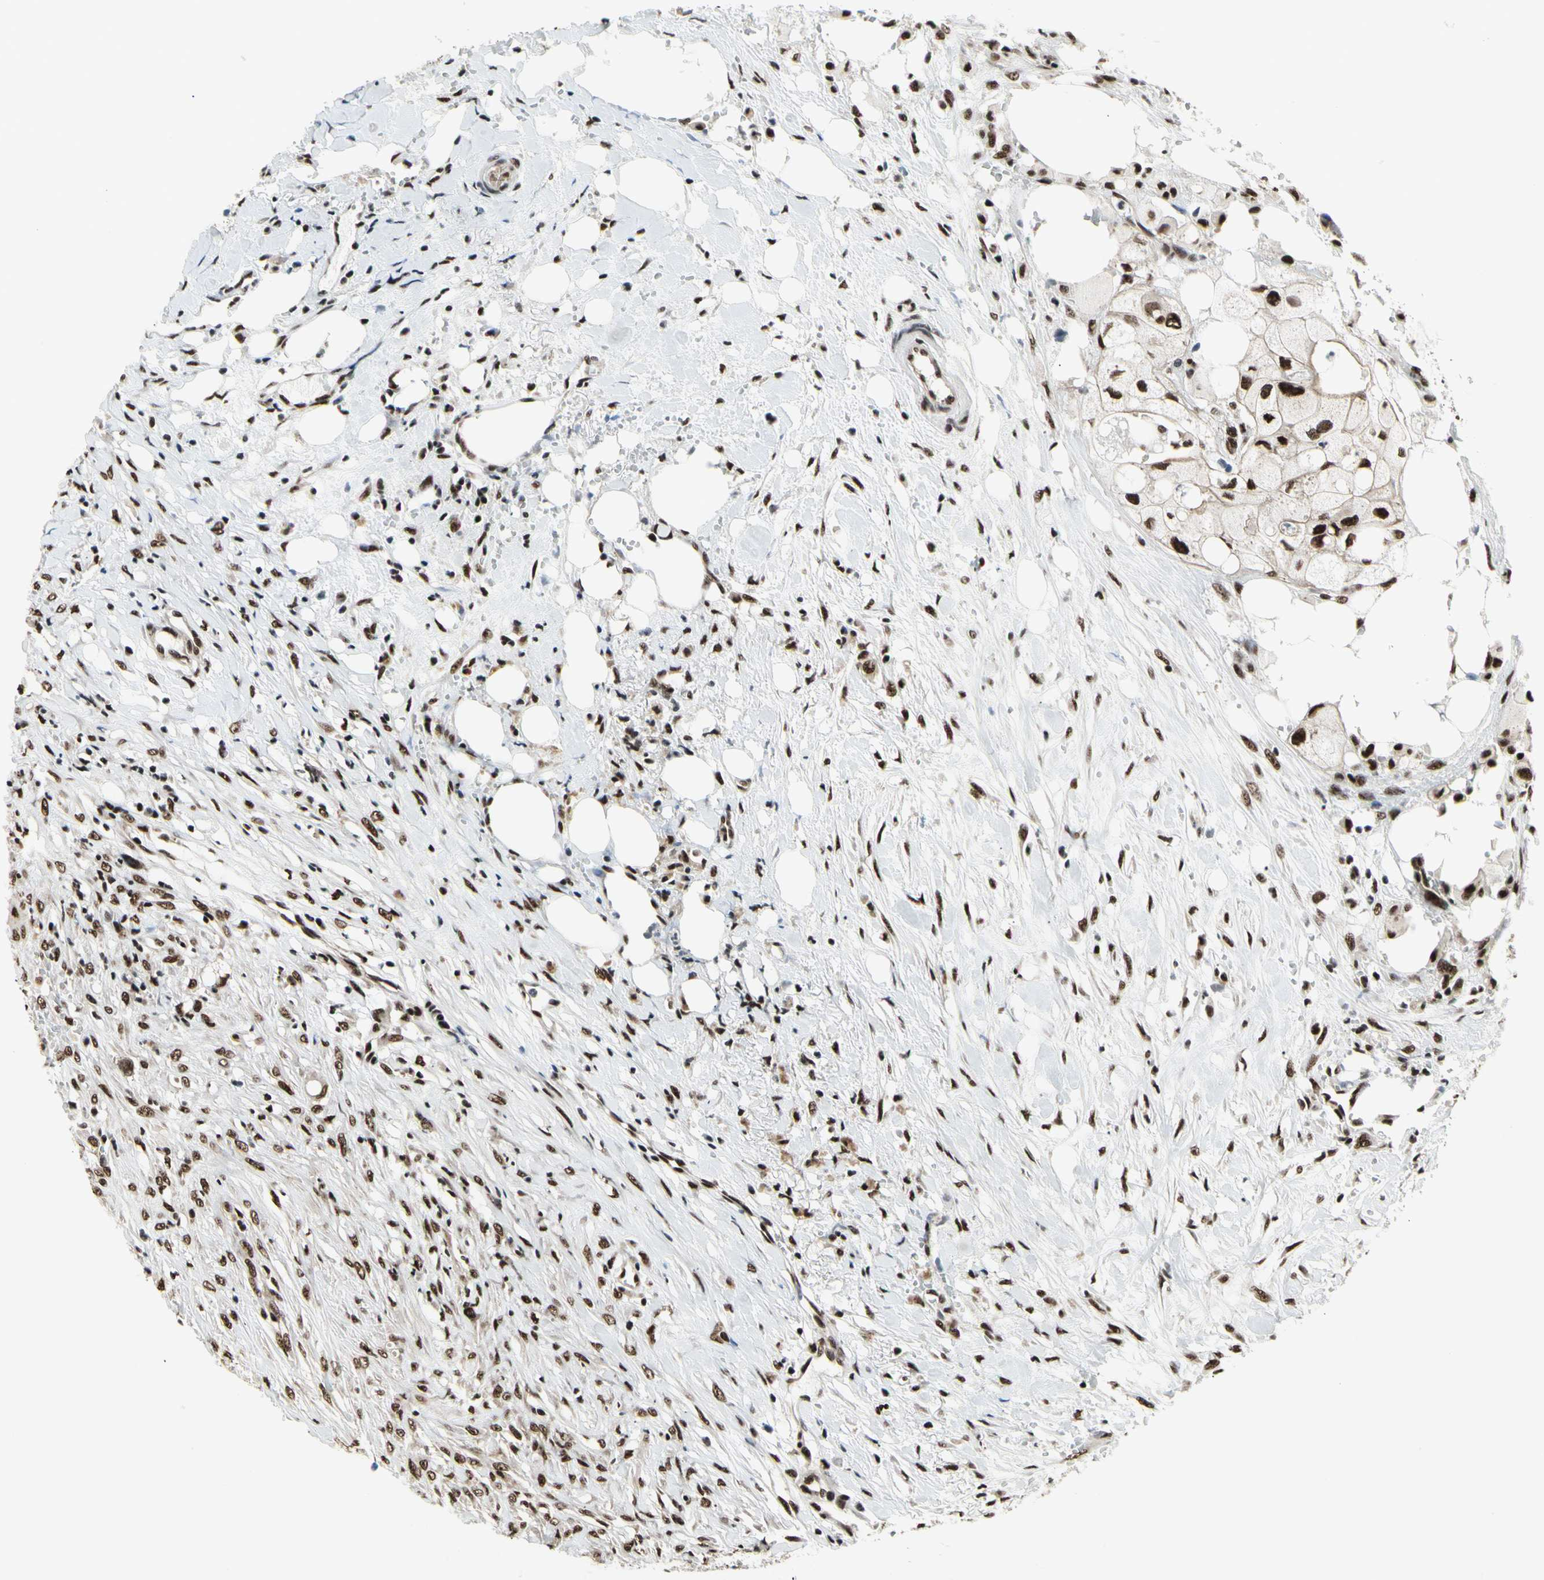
{"staining": {"intensity": "strong", "quantity": ">75%", "location": "nuclear"}, "tissue": "colorectal cancer", "cell_type": "Tumor cells", "image_type": "cancer", "snomed": [{"axis": "morphology", "description": "Adenocarcinoma, NOS"}, {"axis": "topography", "description": "Colon"}], "caption": "Strong nuclear positivity for a protein is seen in about >75% of tumor cells of colorectal adenocarcinoma using immunohistochemistry.", "gene": "SRSF11", "patient": {"sex": "female", "age": 57}}